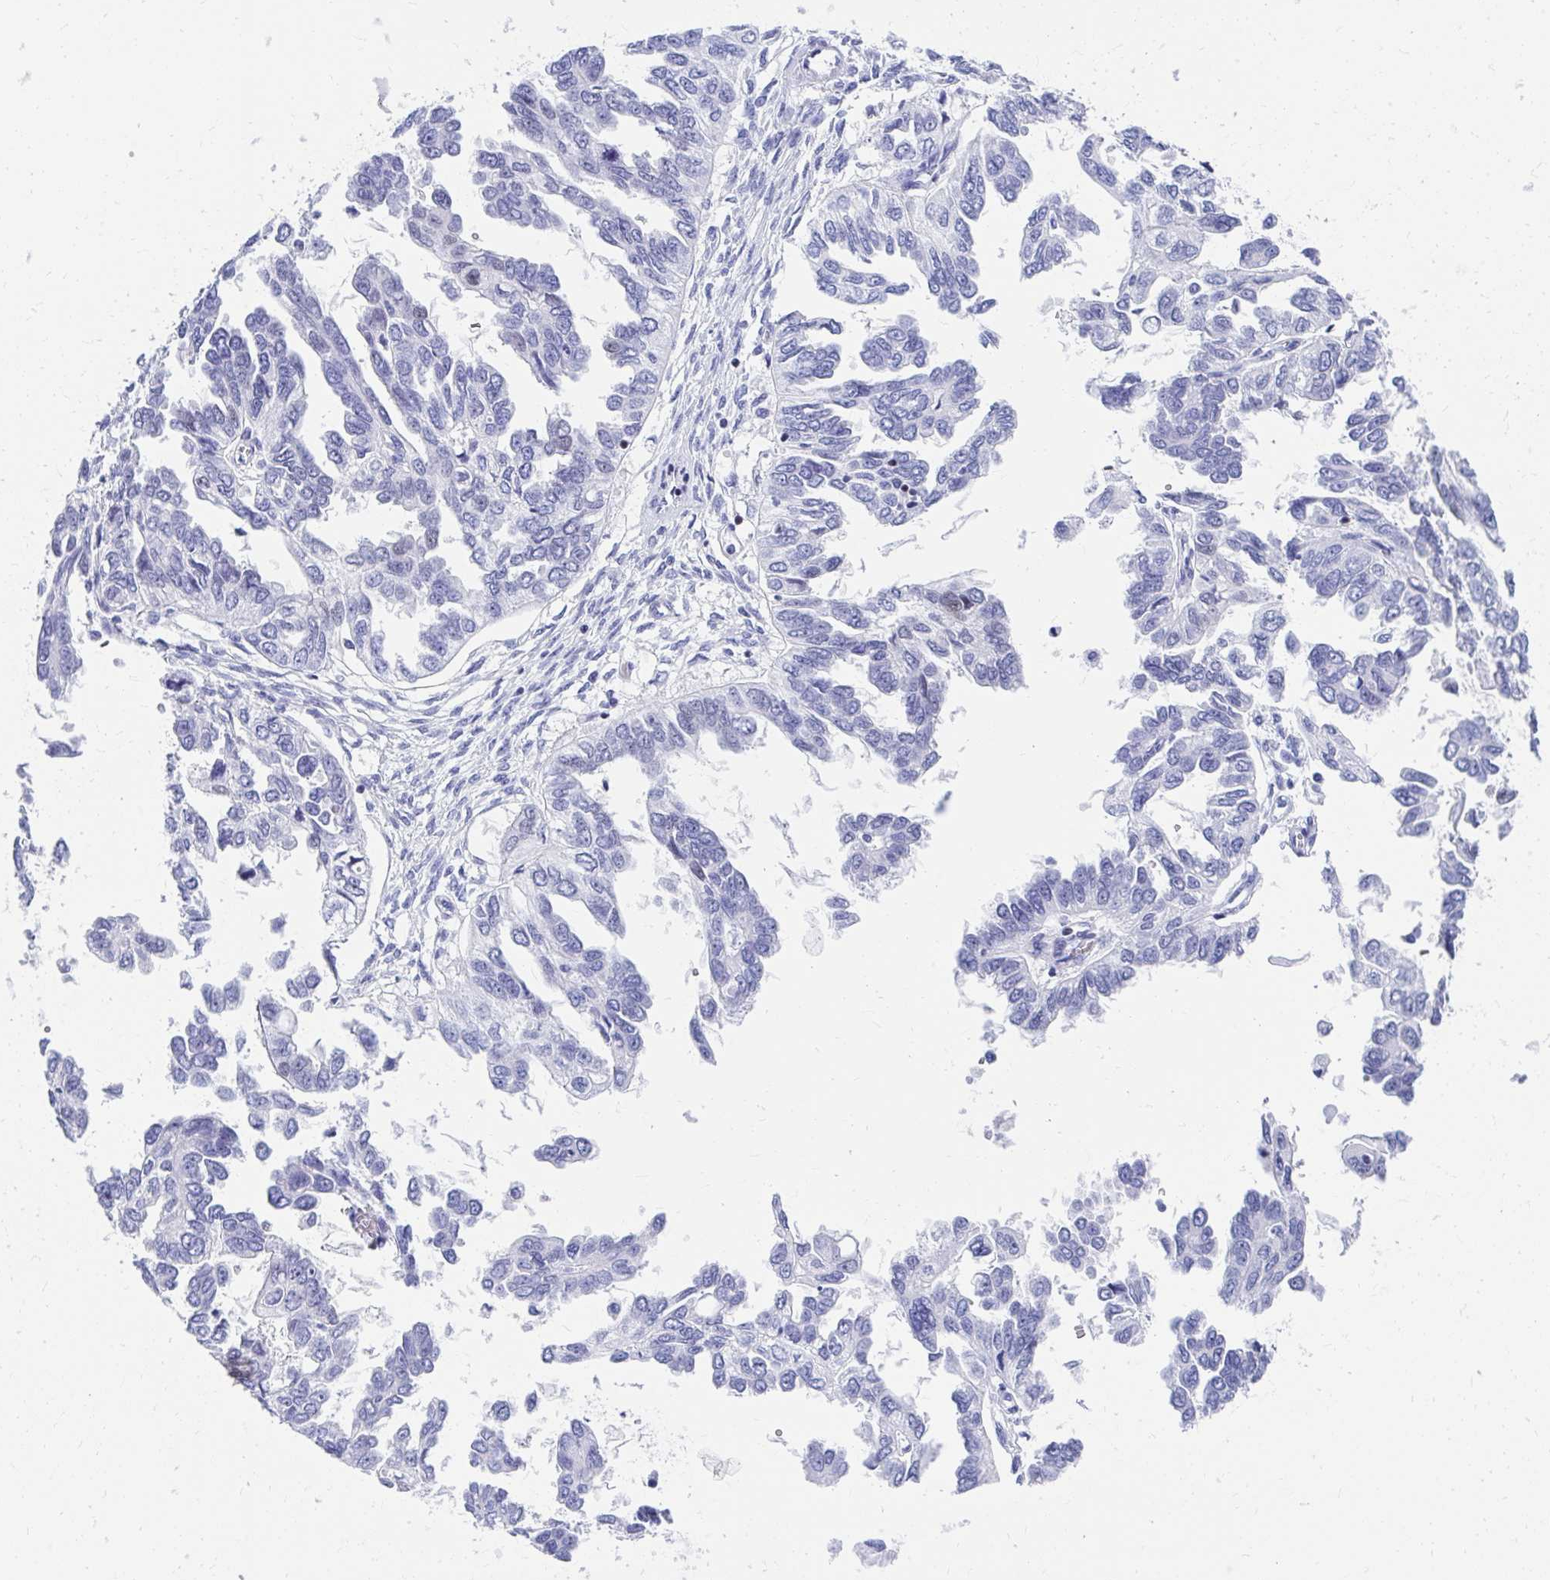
{"staining": {"intensity": "negative", "quantity": "none", "location": "none"}, "tissue": "ovarian cancer", "cell_type": "Tumor cells", "image_type": "cancer", "snomed": [{"axis": "morphology", "description": "Cystadenocarcinoma, serous, NOS"}, {"axis": "topography", "description": "Ovary"}], "caption": "There is no significant positivity in tumor cells of serous cystadenocarcinoma (ovarian). Brightfield microscopy of immunohistochemistry (IHC) stained with DAB (brown) and hematoxylin (blue), captured at high magnification.", "gene": "RUNX3", "patient": {"sex": "female", "age": 53}}